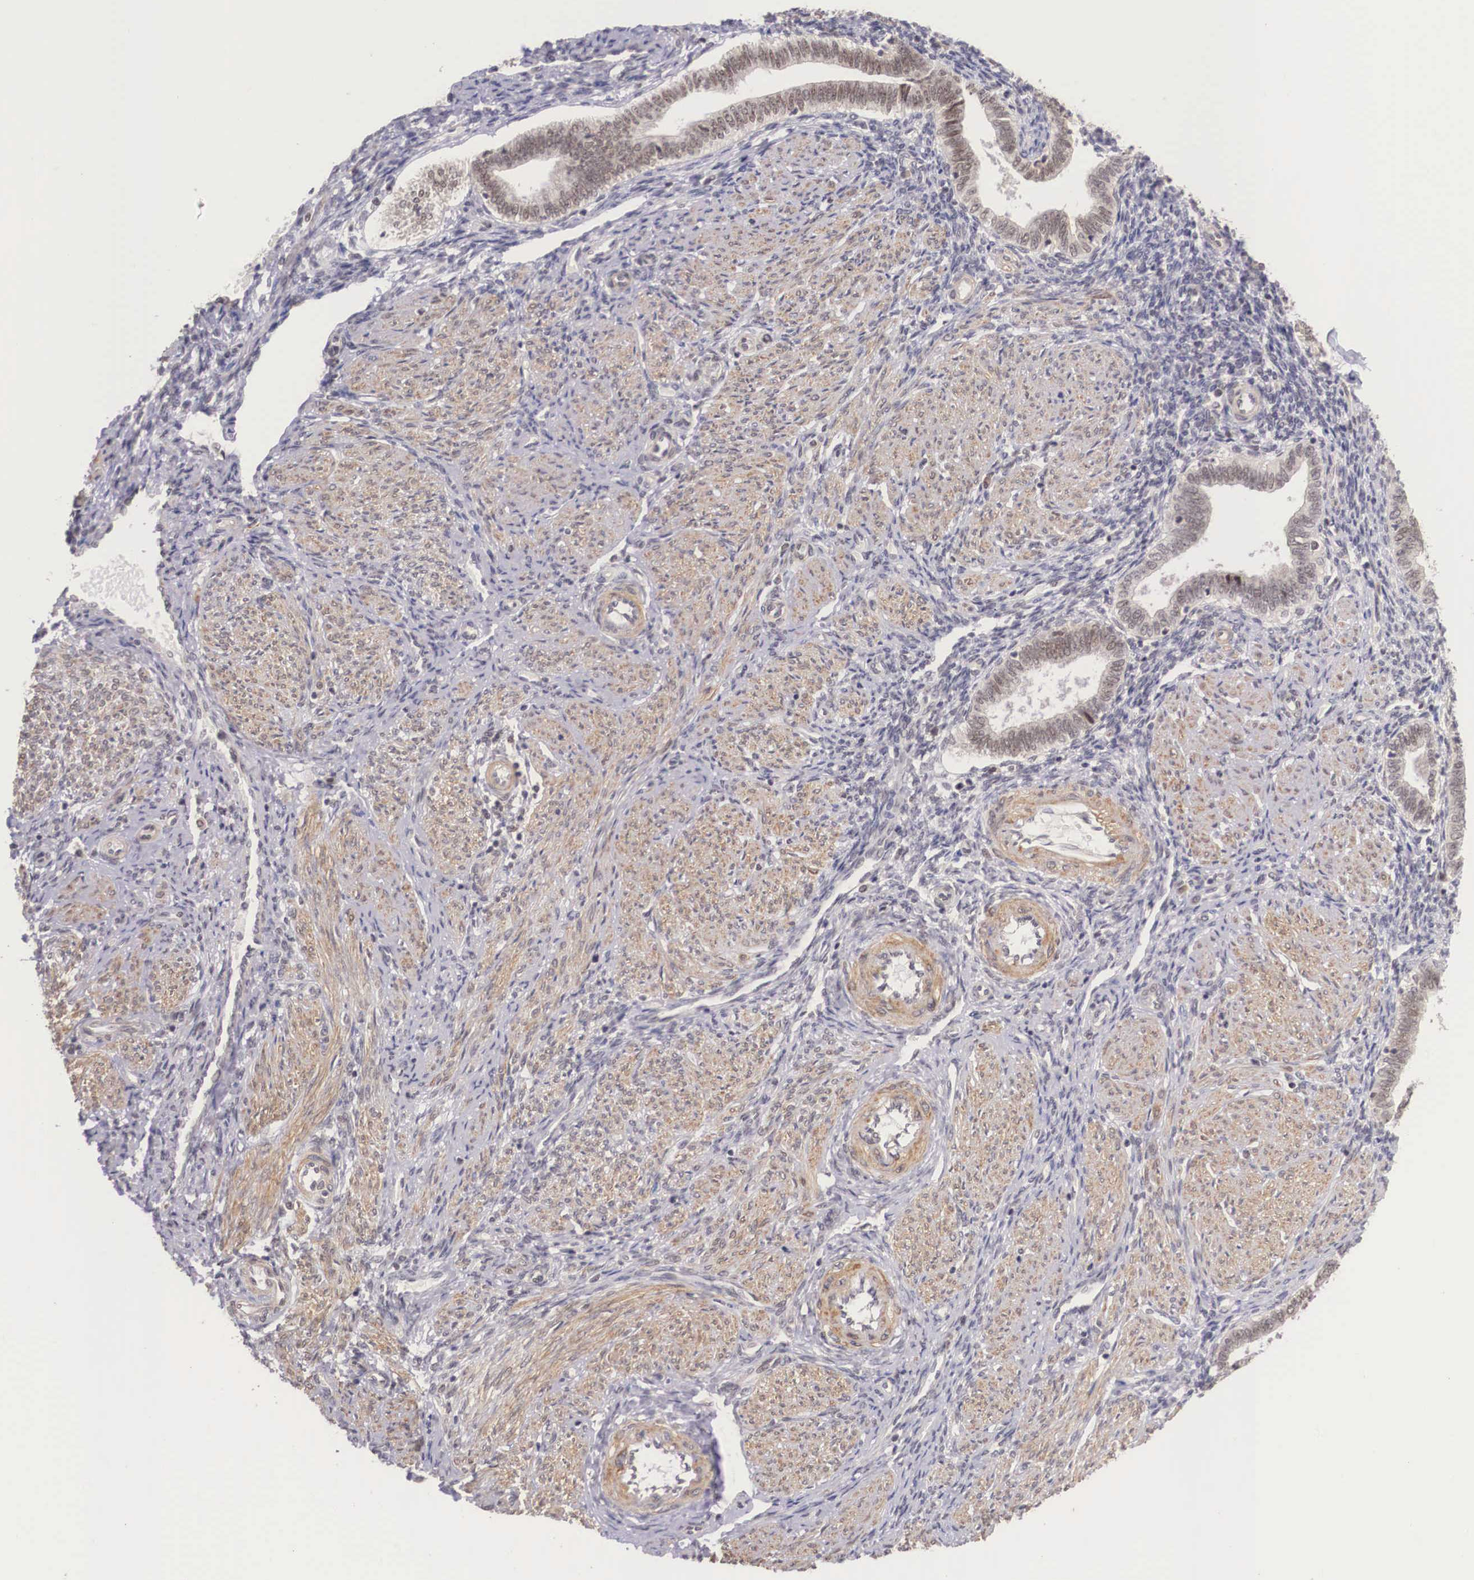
{"staining": {"intensity": "negative", "quantity": "none", "location": "none"}, "tissue": "endometrium", "cell_type": "Cells in endometrial stroma", "image_type": "normal", "snomed": [{"axis": "morphology", "description": "Normal tissue, NOS"}, {"axis": "topography", "description": "Endometrium"}], "caption": "IHC histopathology image of normal endometrium stained for a protein (brown), which reveals no staining in cells in endometrial stroma.", "gene": "ZNF275", "patient": {"sex": "female", "age": 36}}